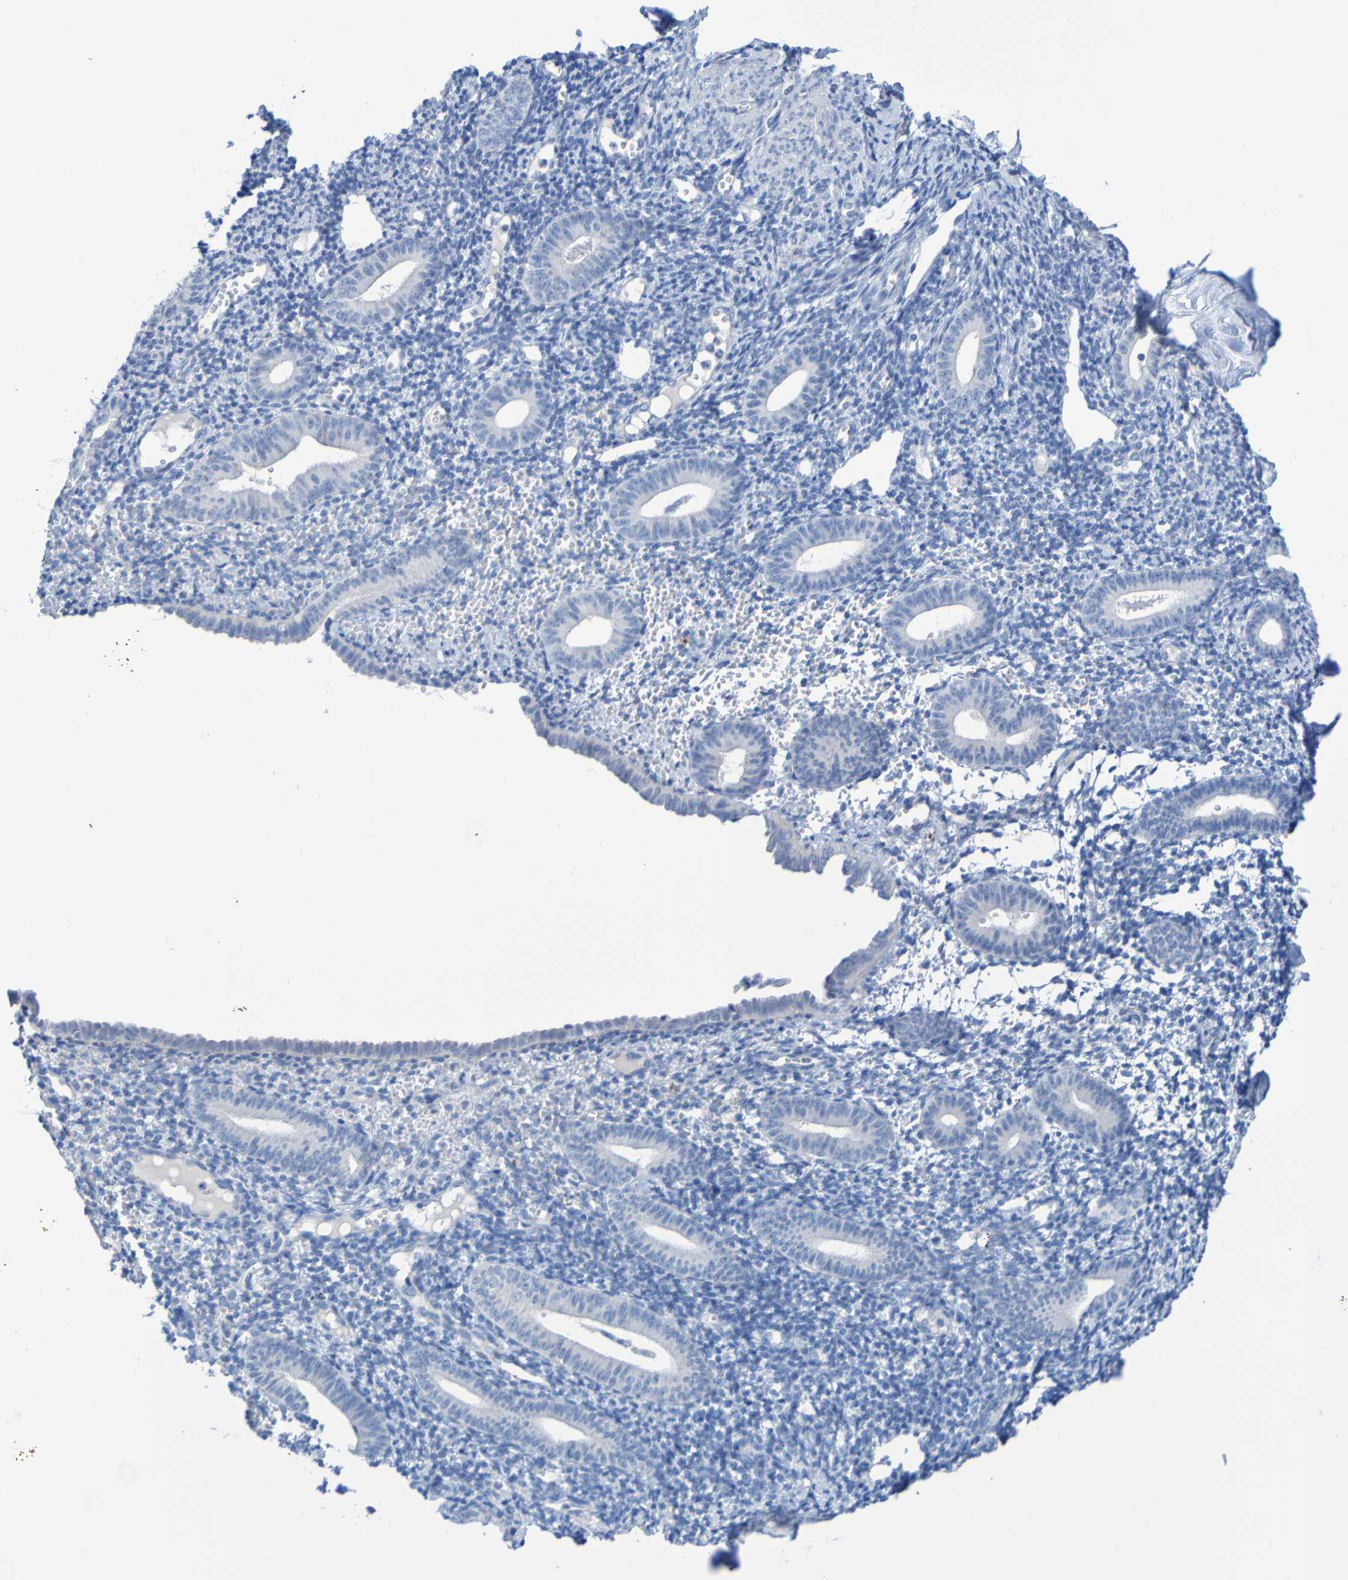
{"staining": {"intensity": "negative", "quantity": "none", "location": "none"}, "tissue": "endometrium", "cell_type": "Cells in endometrial stroma", "image_type": "normal", "snomed": [{"axis": "morphology", "description": "Normal tissue, NOS"}, {"axis": "topography", "description": "Endometrium"}], "caption": "High power microscopy histopathology image of an immunohistochemistry image of benign endometrium, revealing no significant positivity in cells in endometrial stroma.", "gene": "ACMSD", "patient": {"sex": "female", "age": 50}}